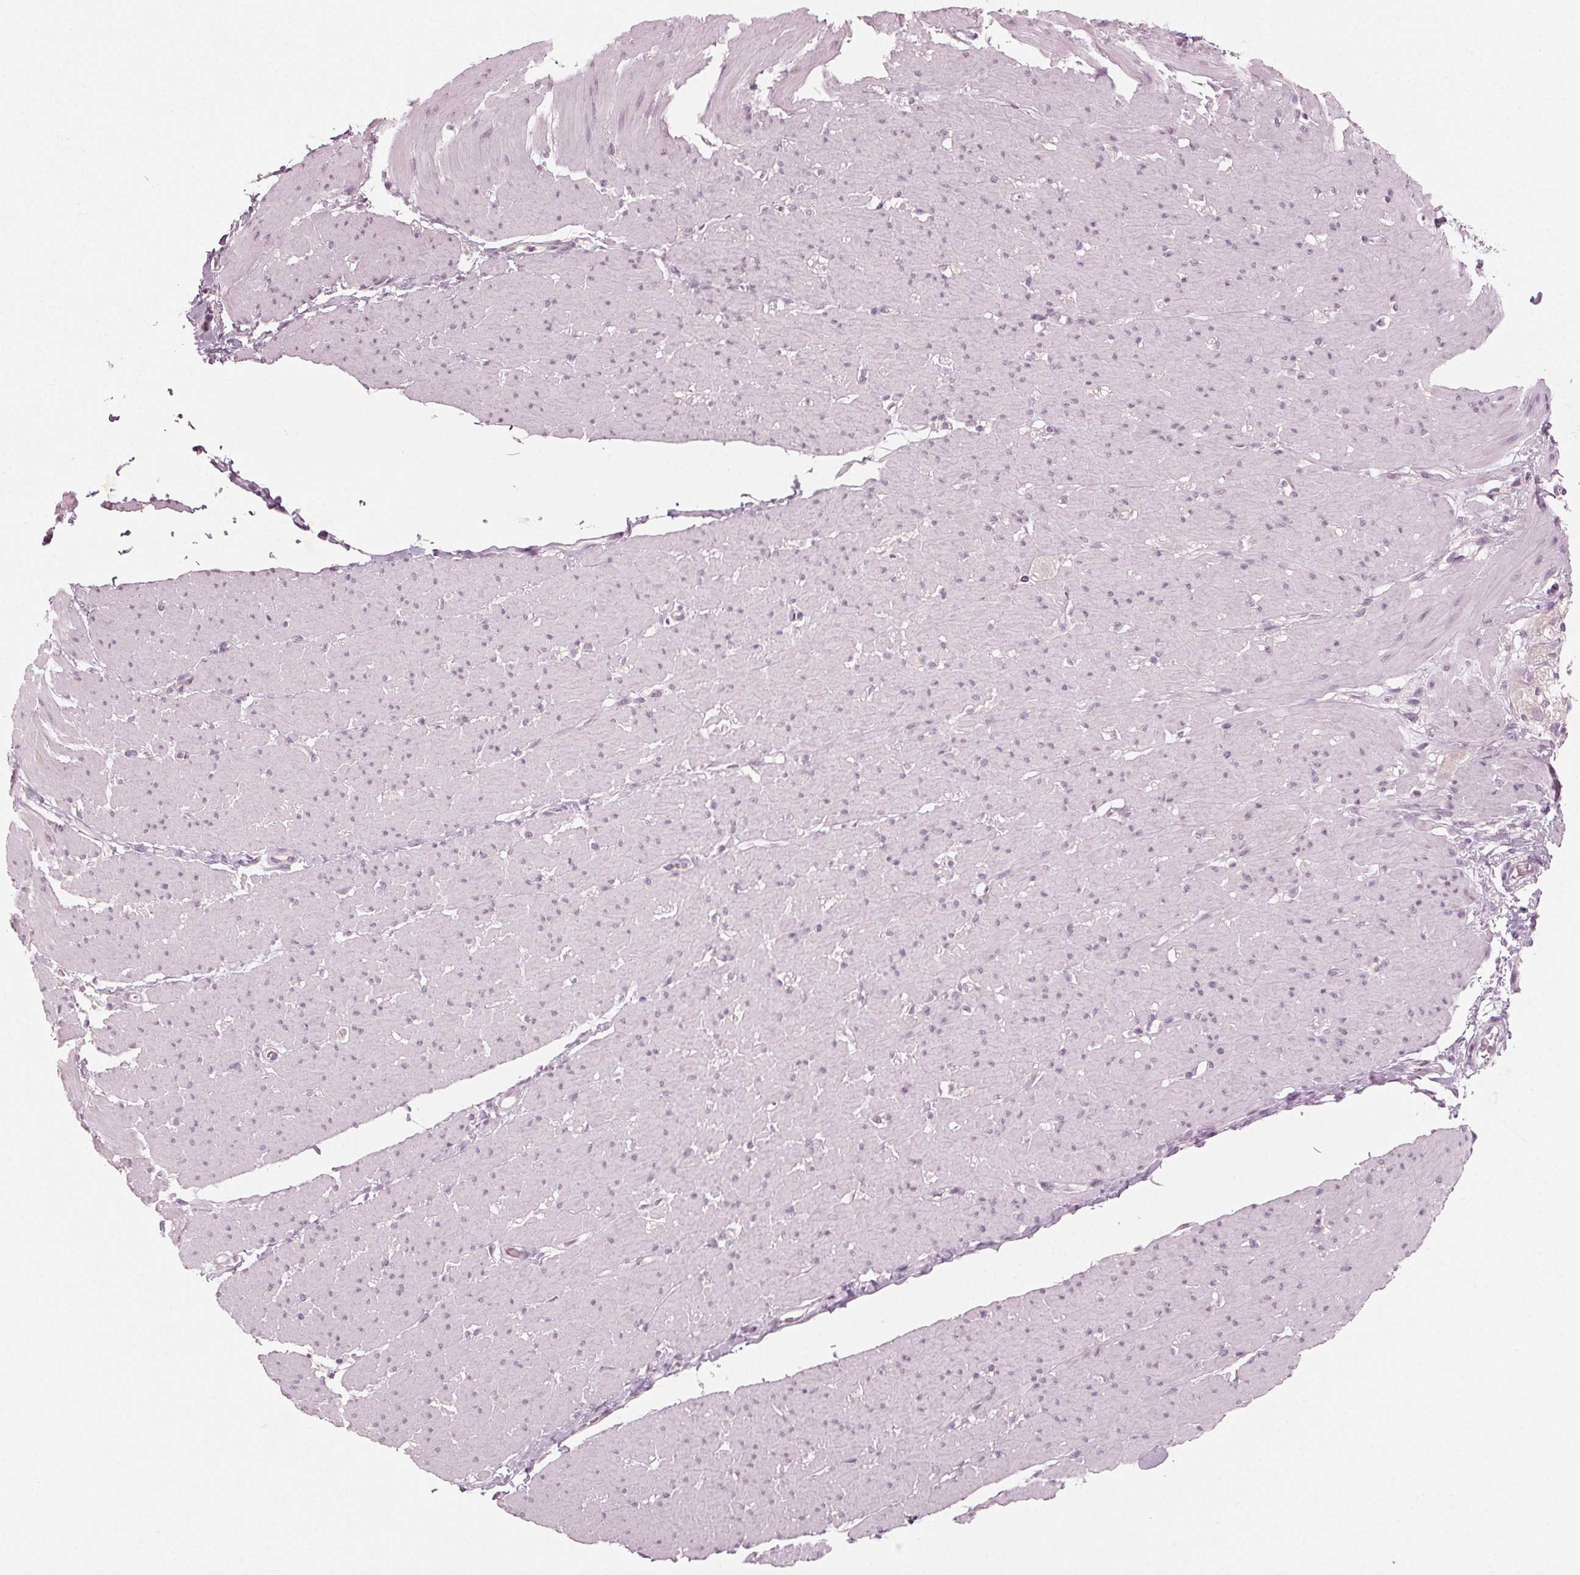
{"staining": {"intensity": "negative", "quantity": "none", "location": "none"}, "tissue": "smooth muscle", "cell_type": "Smooth muscle cells", "image_type": "normal", "snomed": [{"axis": "morphology", "description": "Normal tissue, NOS"}, {"axis": "topography", "description": "Smooth muscle"}, {"axis": "topography", "description": "Rectum"}], "caption": "This is an immunohistochemistry (IHC) micrograph of unremarkable human smooth muscle. There is no staining in smooth muscle cells.", "gene": "PRAP1", "patient": {"sex": "male", "age": 53}}